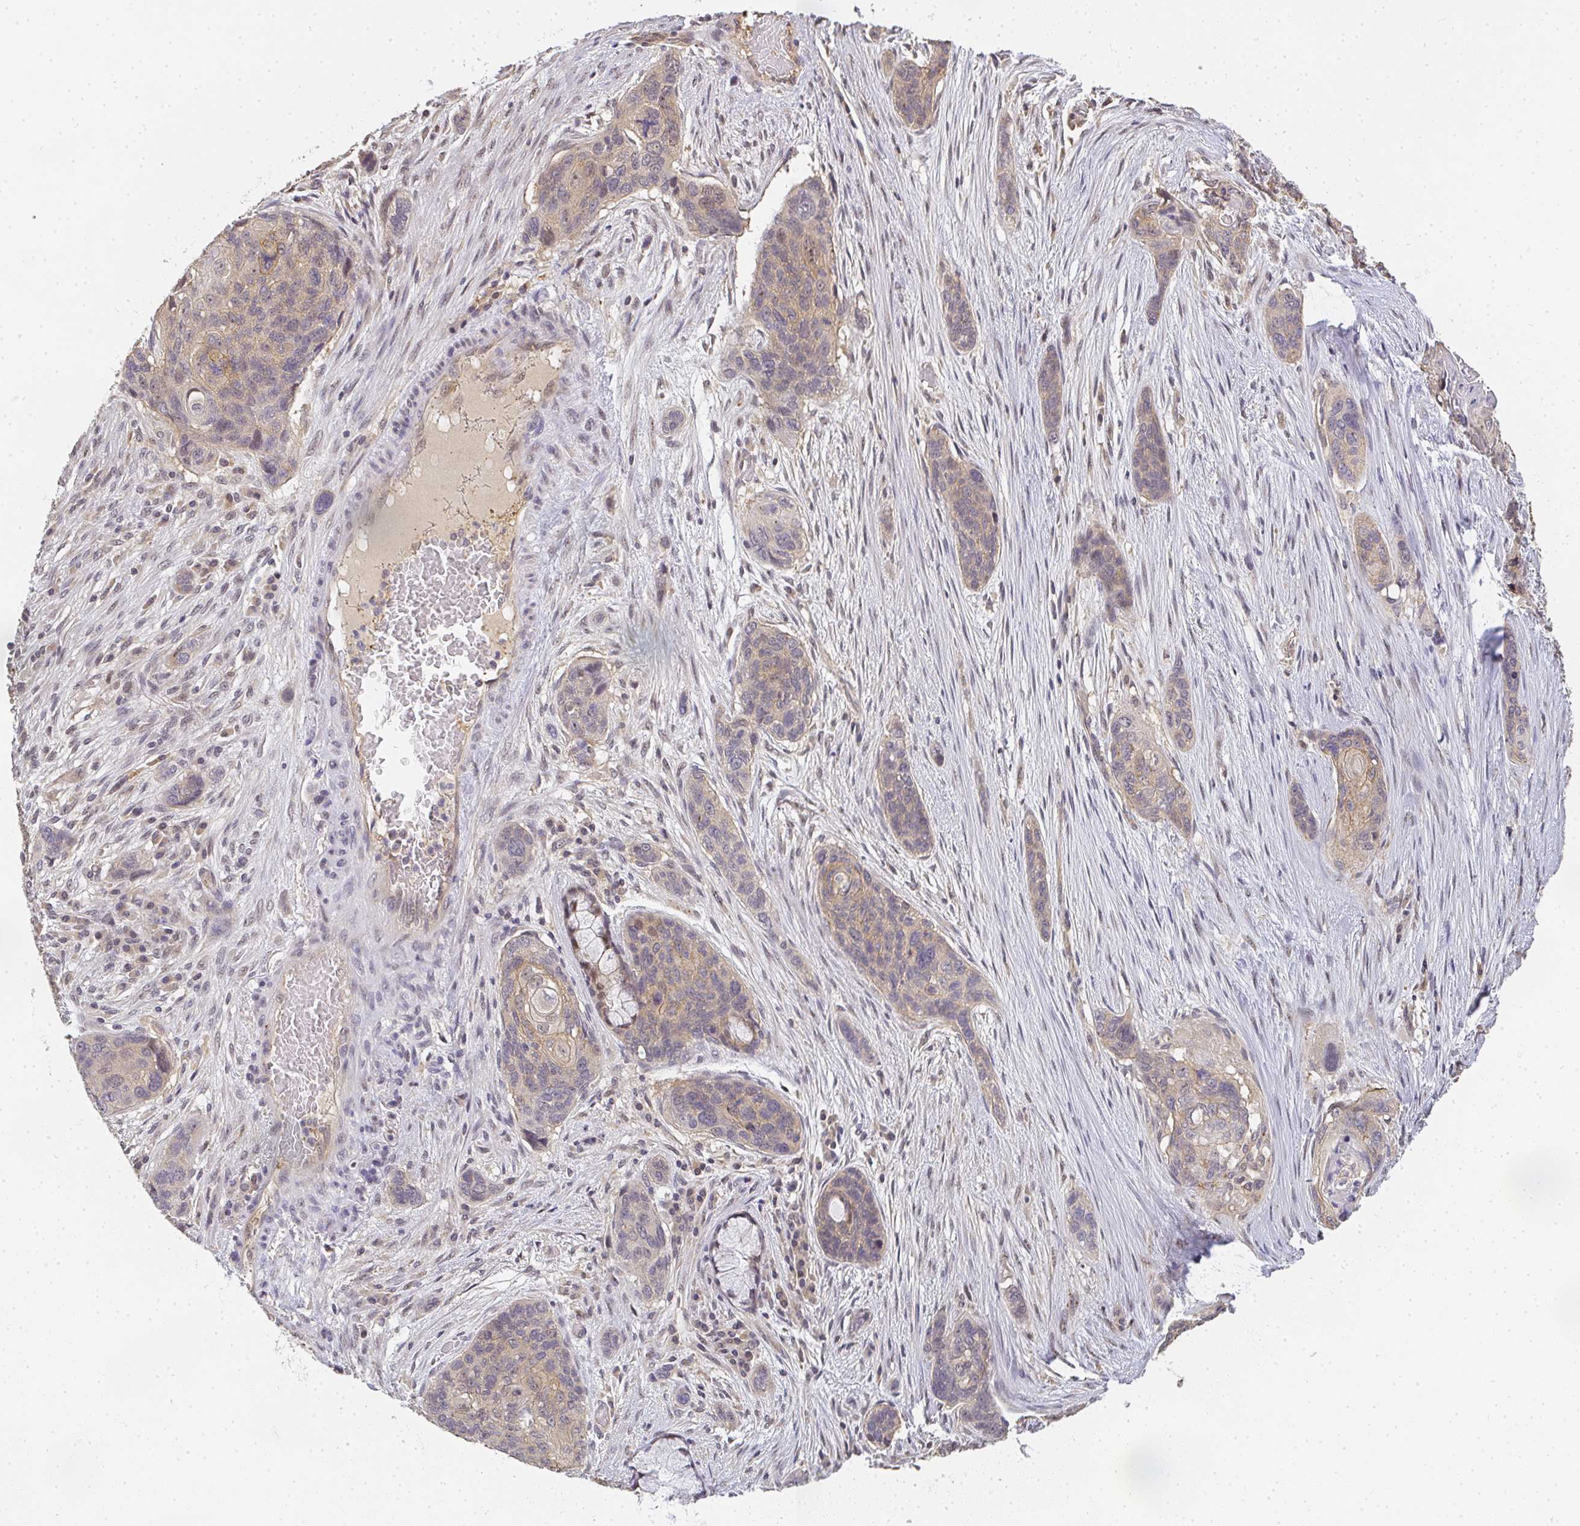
{"staining": {"intensity": "weak", "quantity": "<25%", "location": "cytoplasmic/membranous"}, "tissue": "lung cancer", "cell_type": "Tumor cells", "image_type": "cancer", "snomed": [{"axis": "morphology", "description": "Squamous cell carcinoma, NOS"}, {"axis": "morphology", "description": "Squamous cell carcinoma, metastatic, NOS"}, {"axis": "topography", "description": "Lymph node"}, {"axis": "topography", "description": "Lung"}], "caption": "Immunohistochemistry (IHC) histopathology image of neoplastic tissue: metastatic squamous cell carcinoma (lung) stained with DAB reveals no significant protein expression in tumor cells. Nuclei are stained in blue.", "gene": "SLC35B3", "patient": {"sex": "male", "age": 41}}